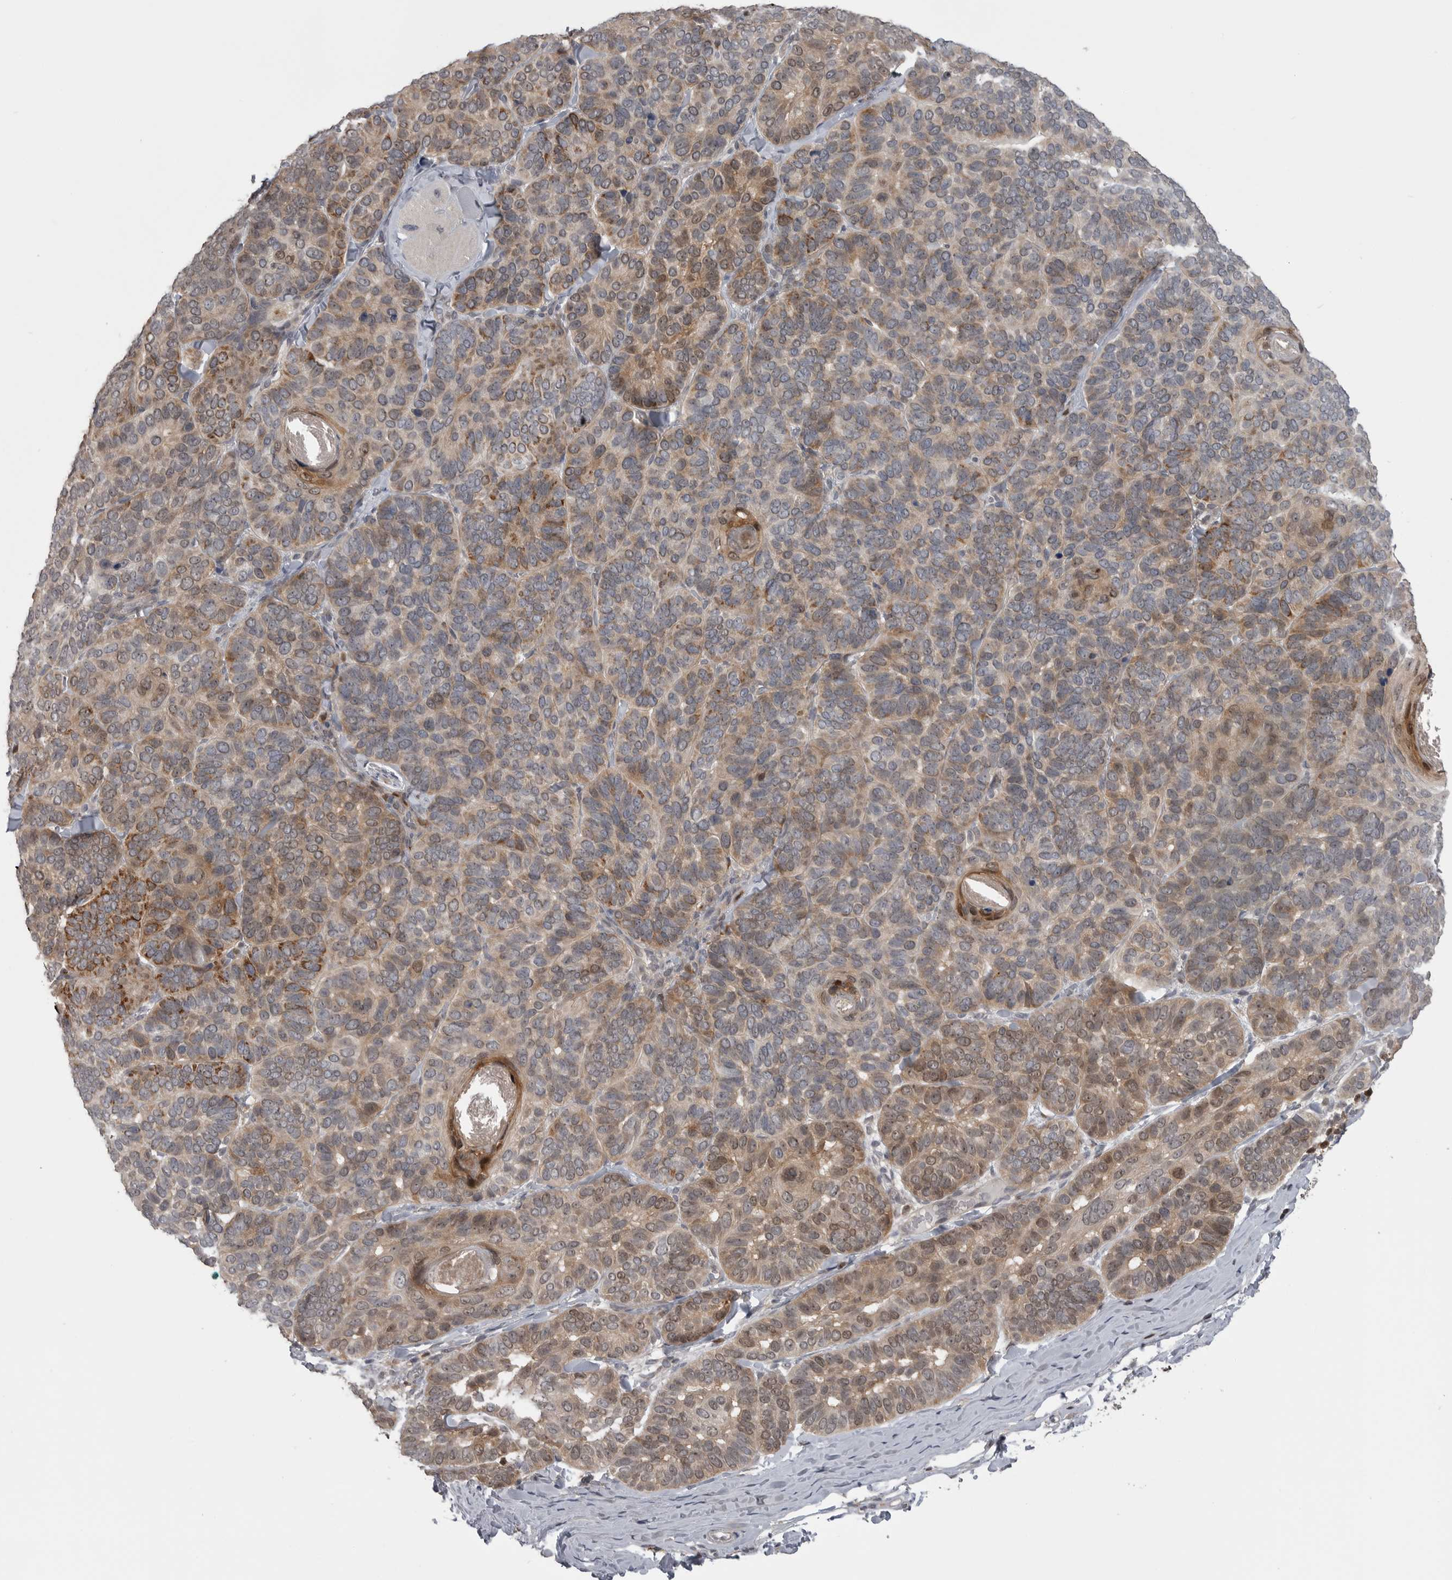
{"staining": {"intensity": "weak", "quantity": ">75%", "location": "cytoplasmic/membranous,nuclear"}, "tissue": "skin cancer", "cell_type": "Tumor cells", "image_type": "cancer", "snomed": [{"axis": "morphology", "description": "Basal cell carcinoma"}, {"axis": "topography", "description": "Skin"}], "caption": "Protein staining of skin basal cell carcinoma tissue displays weak cytoplasmic/membranous and nuclear expression in approximately >75% of tumor cells. (DAB IHC with brightfield microscopy, high magnification).", "gene": "MAPK13", "patient": {"sex": "male", "age": 62}}